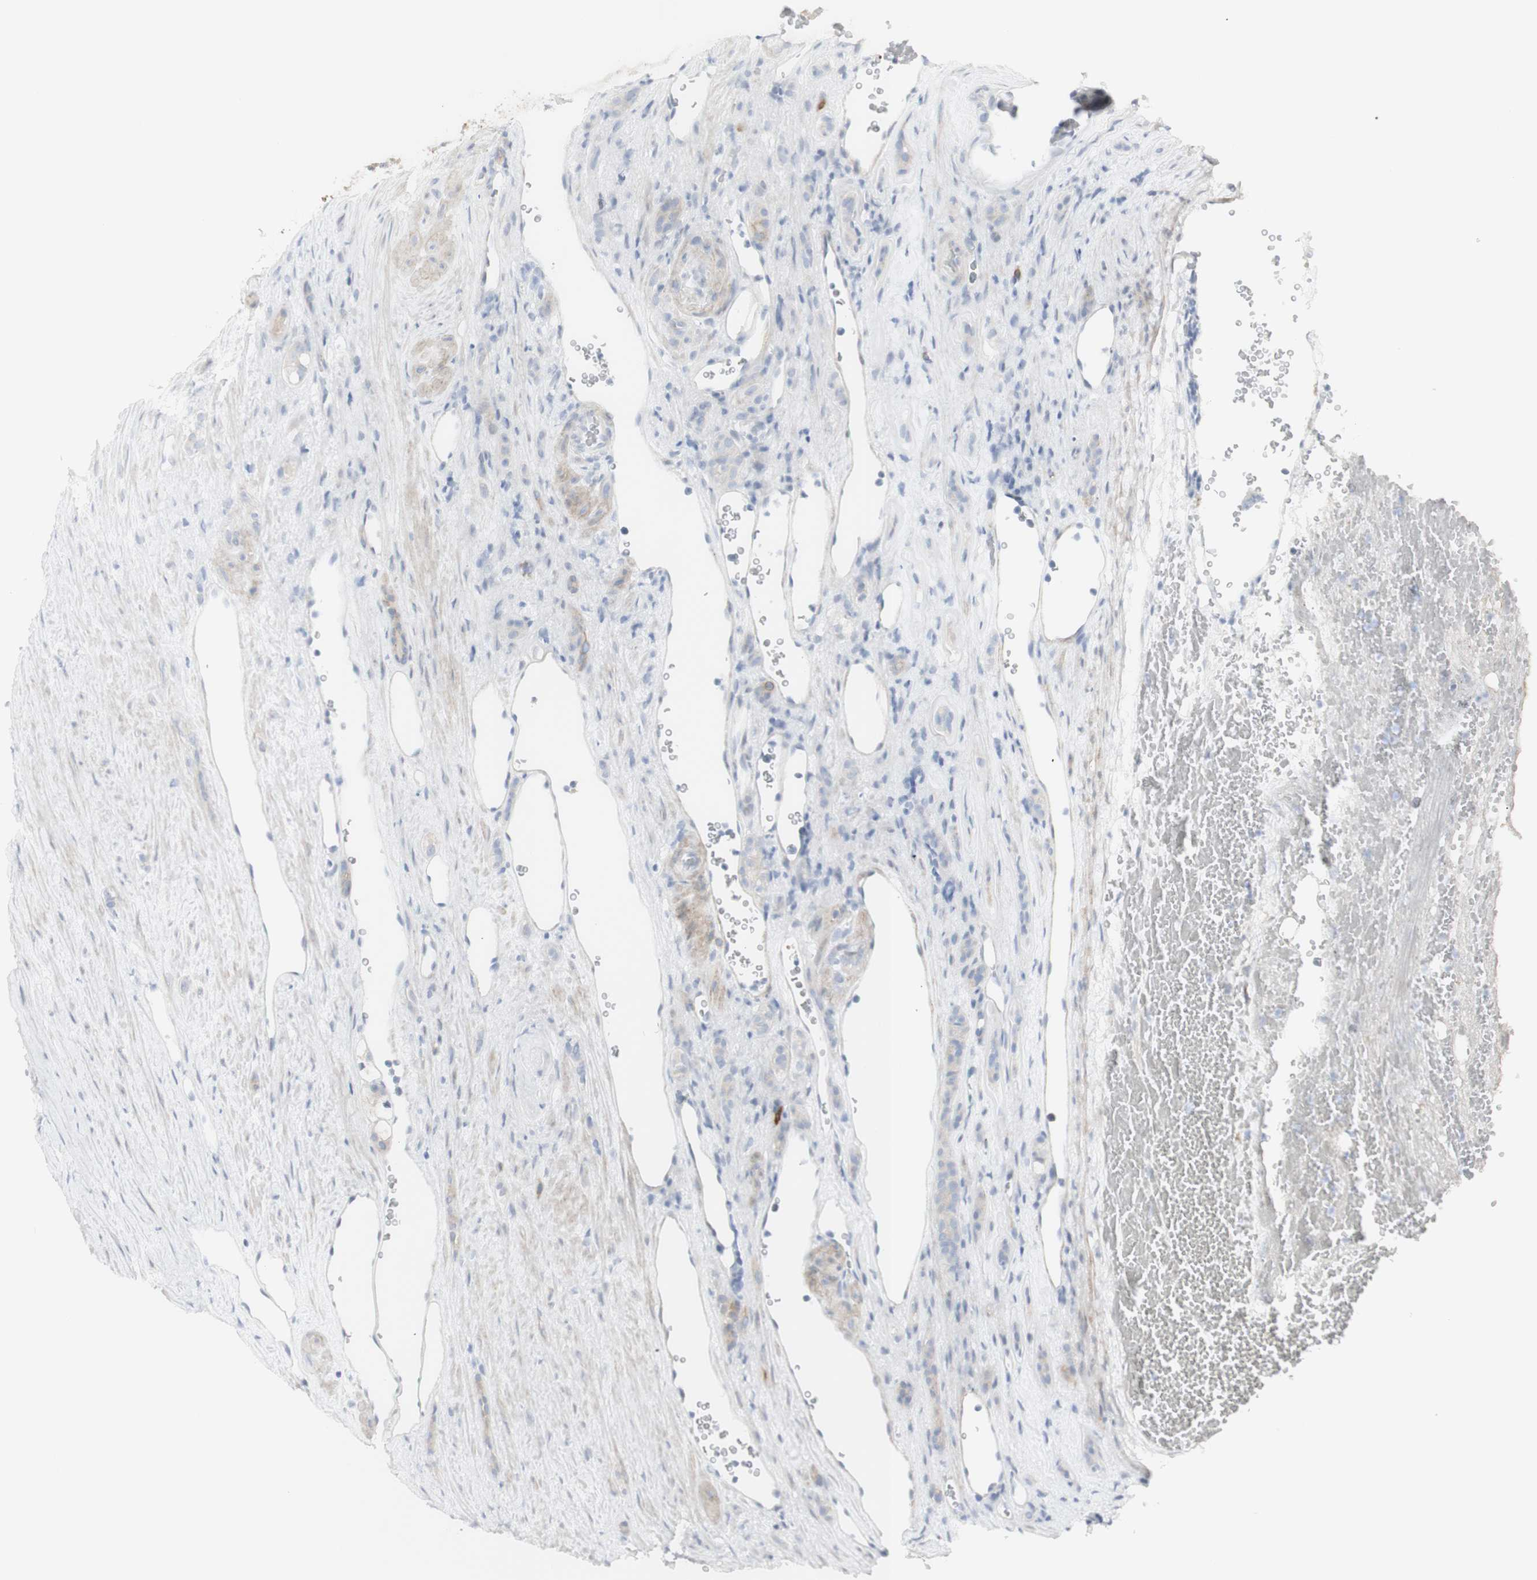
{"staining": {"intensity": "moderate", "quantity": "25%-75%", "location": "cytoplasmic/membranous"}, "tissue": "renal cancer", "cell_type": "Tumor cells", "image_type": "cancer", "snomed": [{"axis": "morphology", "description": "Adenocarcinoma, NOS"}, {"axis": "topography", "description": "Kidney"}], "caption": "Moderate cytoplasmic/membranous staining is identified in about 25%-75% of tumor cells in adenocarcinoma (renal).", "gene": "NDST4", "patient": {"sex": "female", "age": 69}}